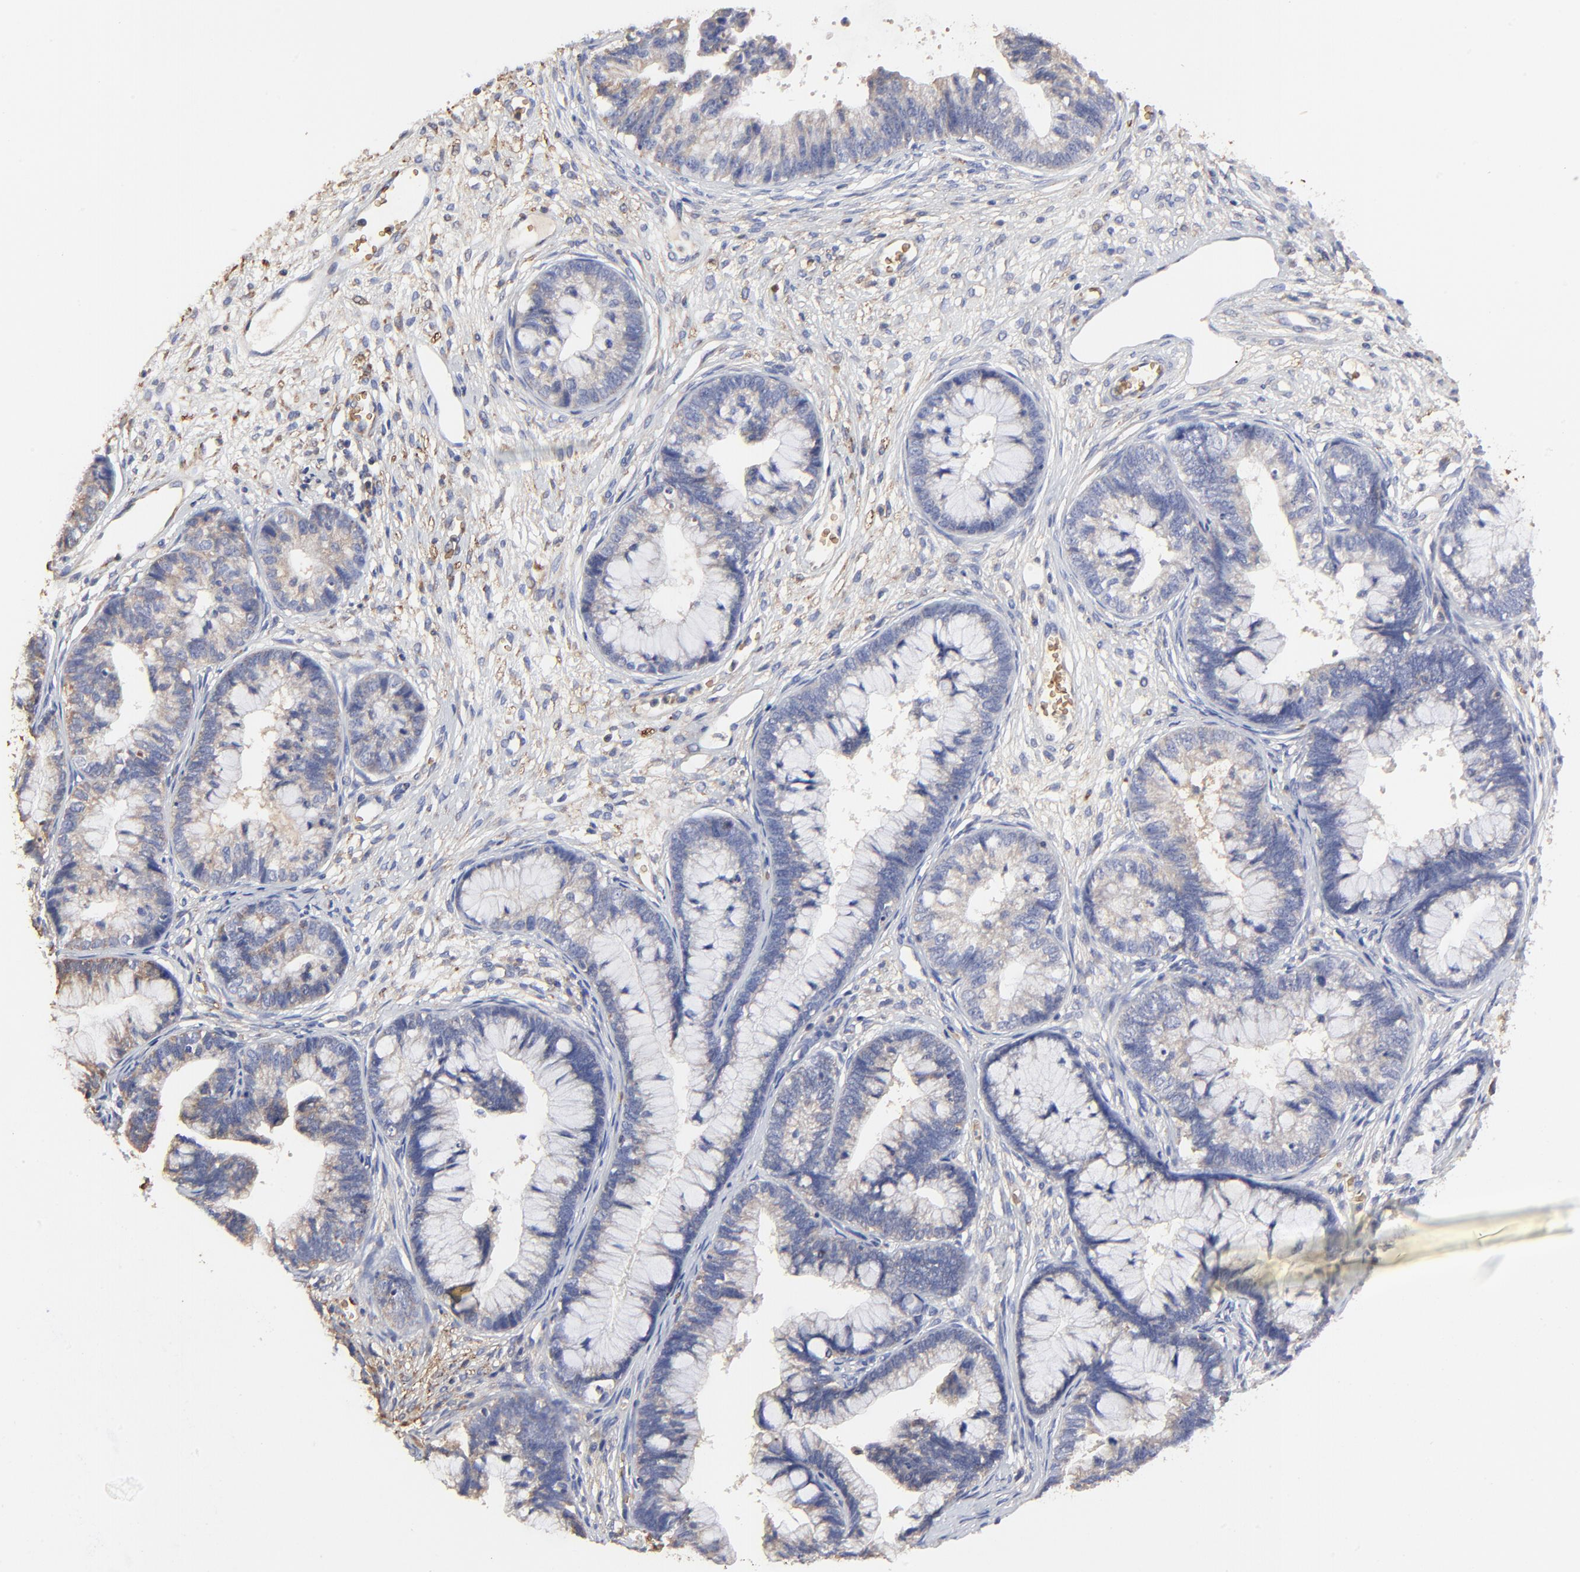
{"staining": {"intensity": "negative", "quantity": "none", "location": "none"}, "tissue": "cervical cancer", "cell_type": "Tumor cells", "image_type": "cancer", "snomed": [{"axis": "morphology", "description": "Adenocarcinoma, NOS"}, {"axis": "topography", "description": "Cervix"}], "caption": "Image shows no significant protein positivity in tumor cells of cervical adenocarcinoma. (Stains: DAB (3,3'-diaminobenzidine) immunohistochemistry with hematoxylin counter stain, Microscopy: brightfield microscopy at high magnification).", "gene": "PAG1", "patient": {"sex": "female", "age": 44}}